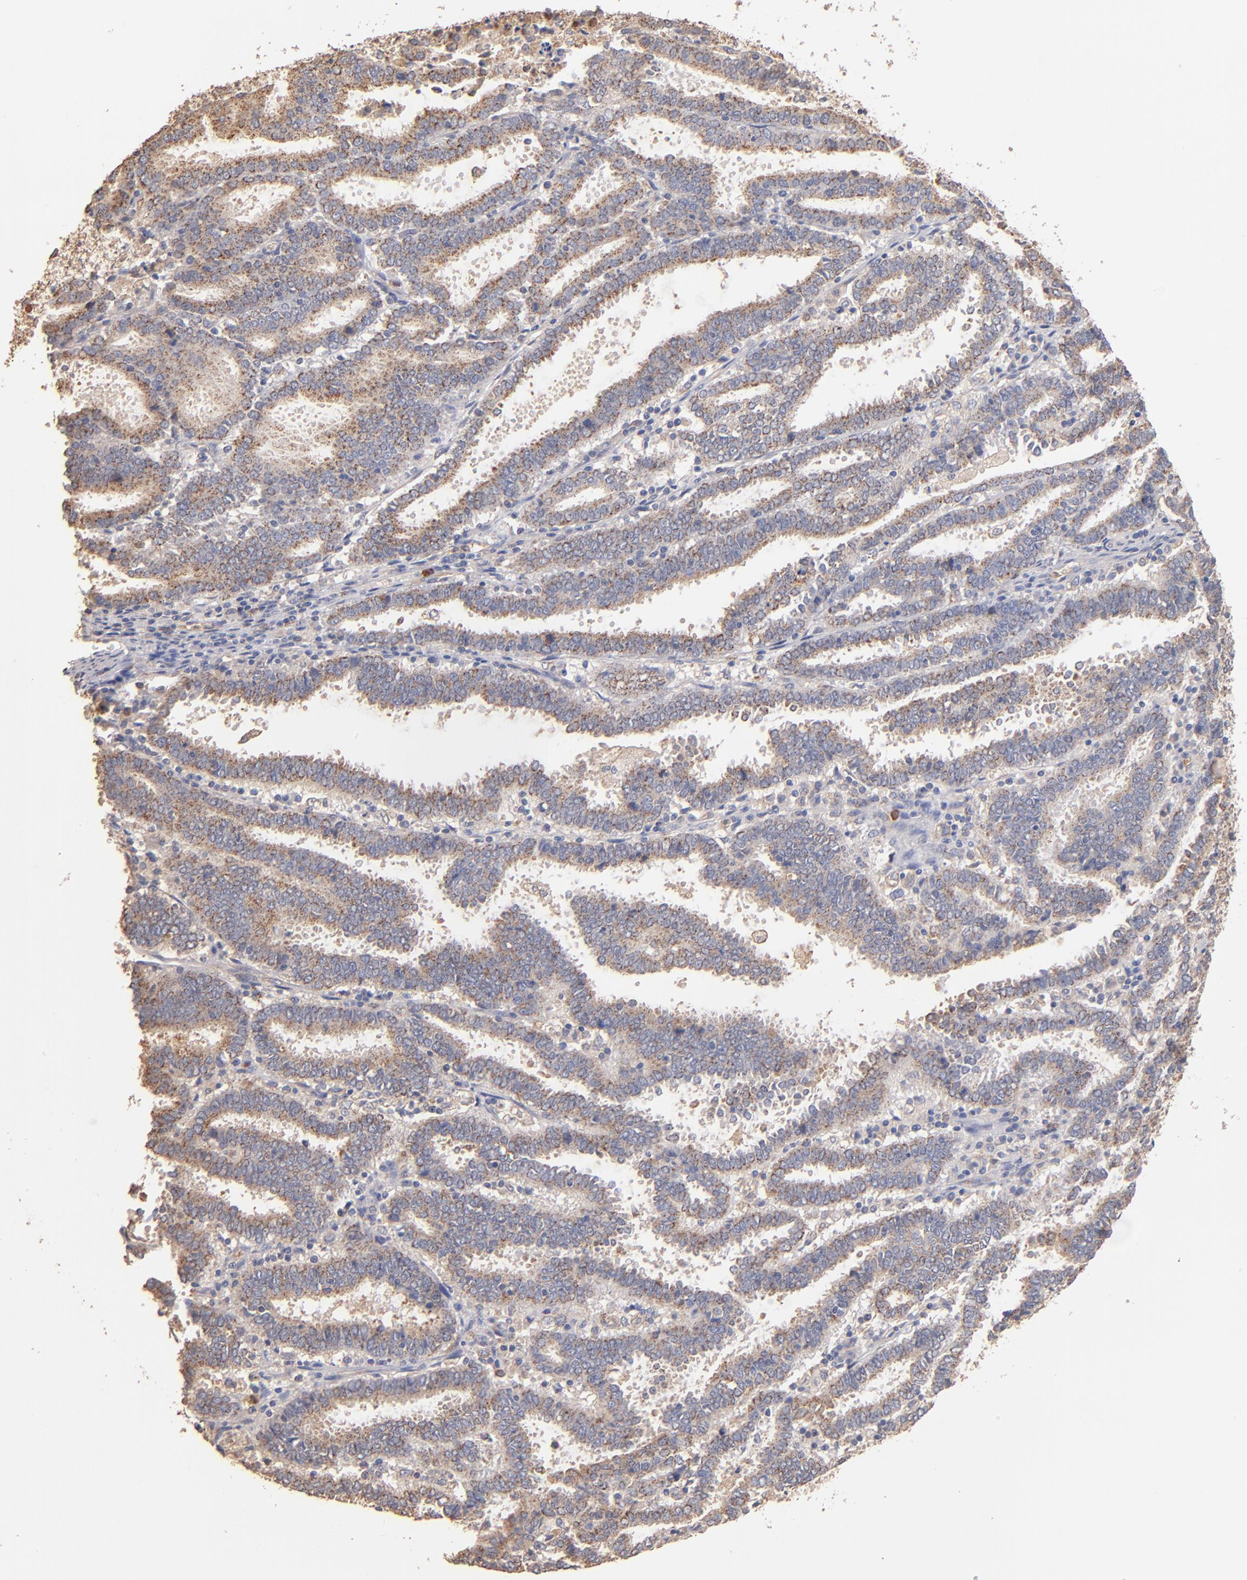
{"staining": {"intensity": "moderate", "quantity": "25%-75%", "location": "cytoplasmic/membranous"}, "tissue": "endometrial cancer", "cell_type": "Tumor cells", "image_type": "cancer", "snomed": [{"axis": "morphology", "description": "Adenocarcinoma, NOS"}, {"axis": "topography", "description": "Uterus"}], "caption": "A histopathology image of human endometrial cancer (adenocarcinoma) stained for a protein exhibits moderate cytoplasmic/membranous brown staining in tumor cells.", "gene": "RO60", "patient": {"sex": "female", "age": 83}}